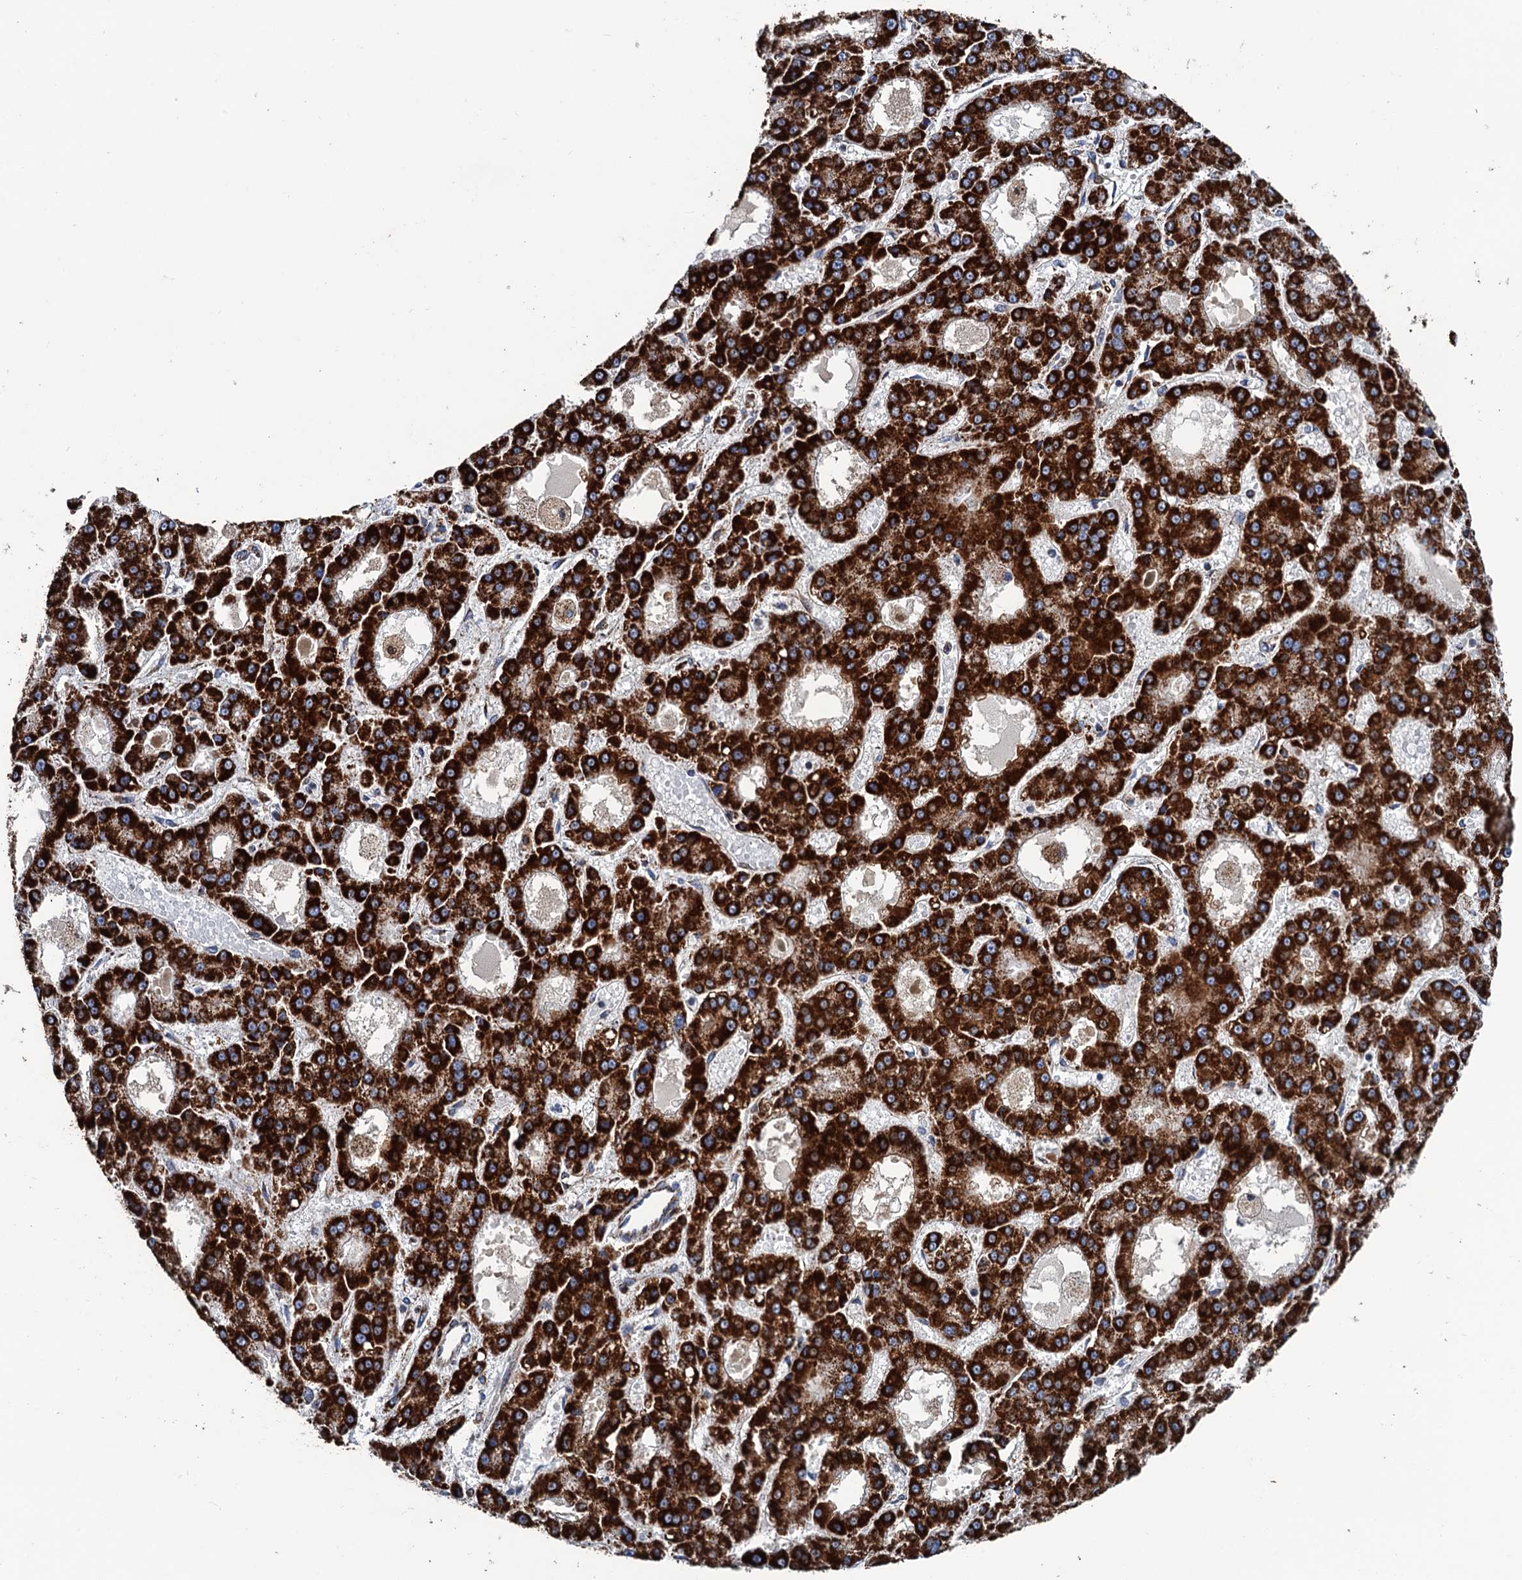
{"staining": {"intensity": "strong", "quantity": ">75%", "location": "cytoplasmic/membranous"}, "tissue": "liver cancer", "cell_type": "Tumor cells", "image_type": "cancer", "snomed": [{"axis": "morphology", "description": "Carcinoma, Hepatocellular, NOS"}, {"axis": "topography", "description": "Liver"}], "caption": "Immunohistochemistry histopathology image of human liver cancer stained for a protein (brown), which demonstrates high levels of strong cytoplasmic/membranous staining in approximately >75% of tumor cells.", "gene": "IVD", "patient": {"sex": "male", "age": 70}}